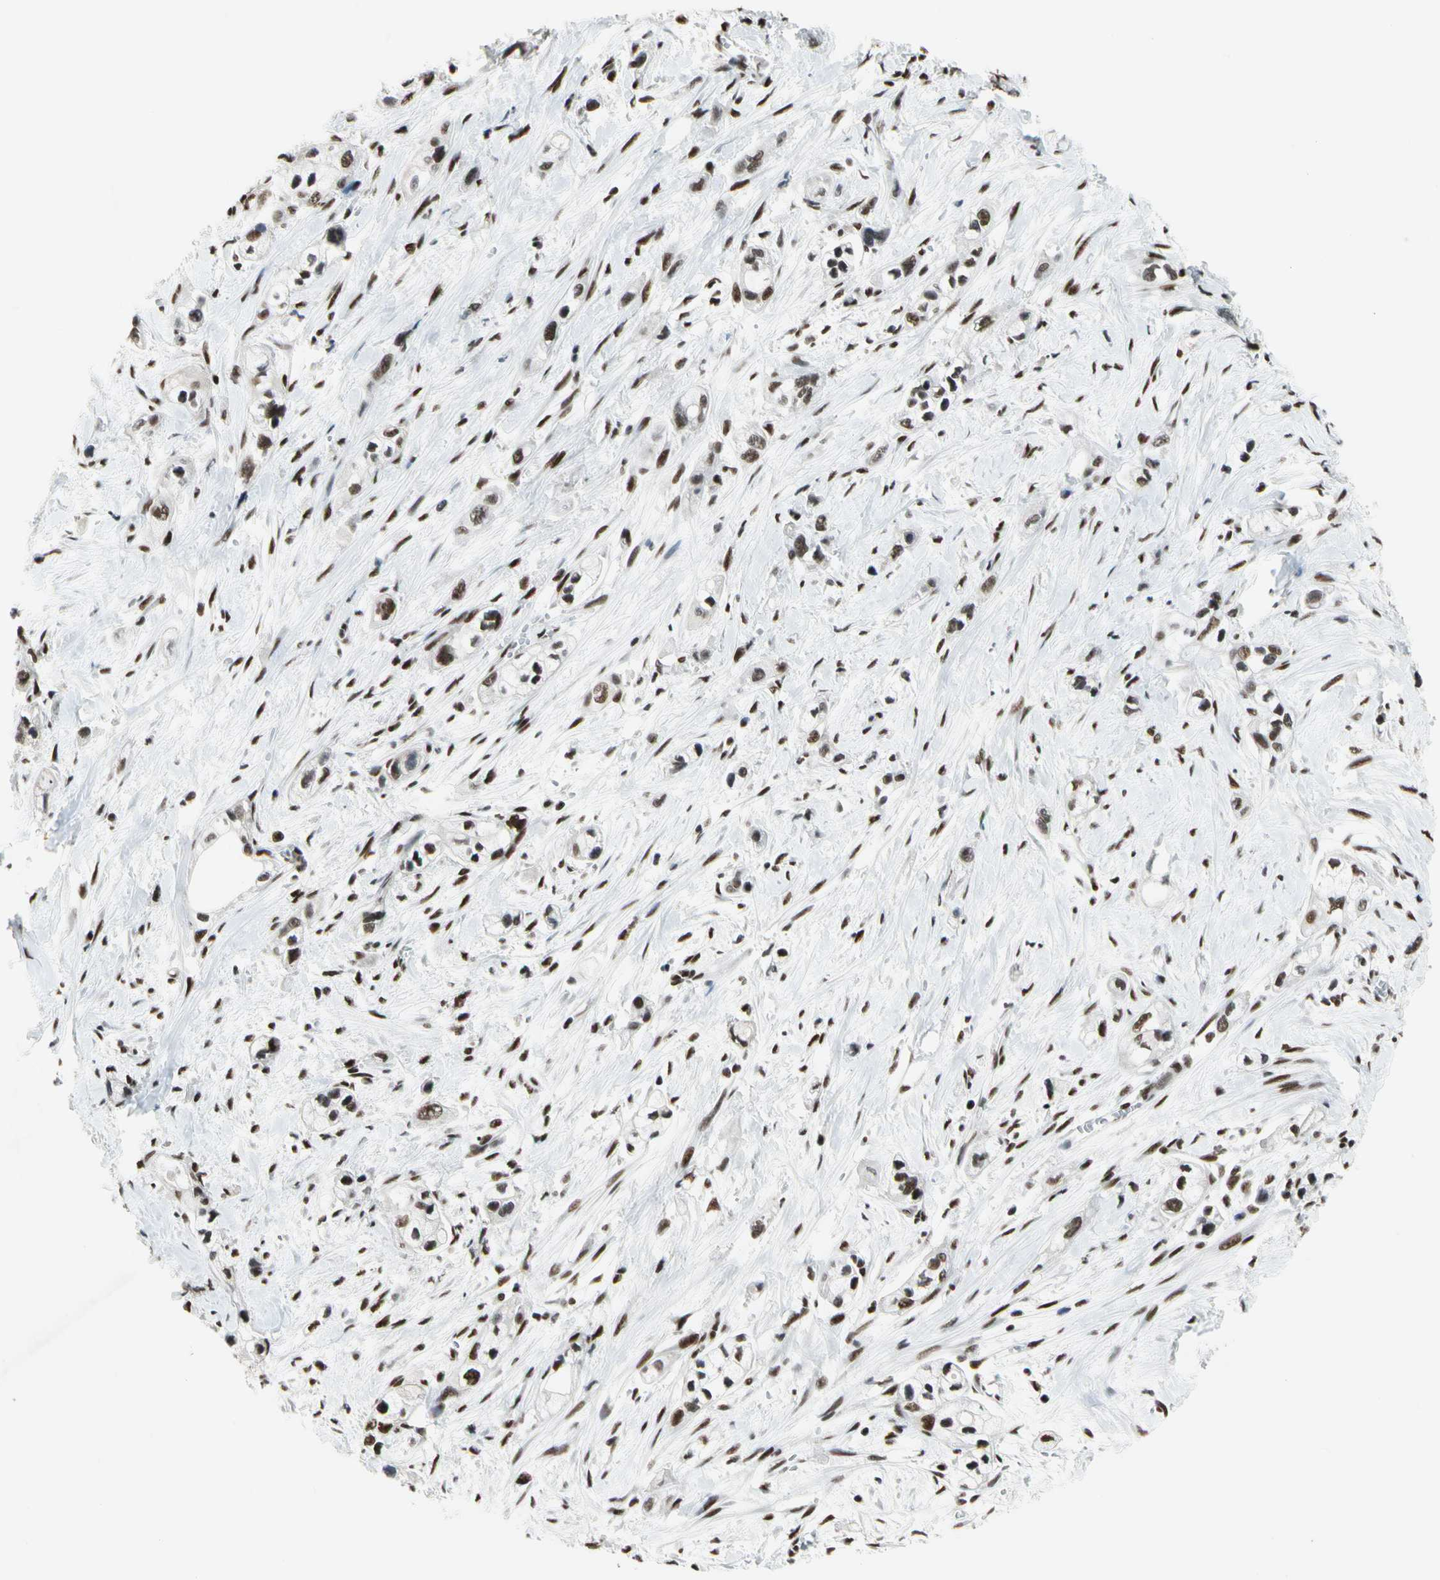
{"staining": {"intensity": "moderate", "quantity": "25%-75%", "location": "nuclear"}, "tissue": "pancreatic cancer", "cell_type": "Tumor cells", "image_type": "cancer", "snomed": [{"axis": "morphology", "description": "Adenocarcinoma, NOS"}, {"axis": "topography", "description": "Pancreas"}], "caption": "The image exhibits a brown stain indicating the presence of a protein in the nuclear of tumor cells in pancreatic cancer (adenocarcinoma).", "gene": "RECQL", "patient": {"sex": "male", "age": 74}}